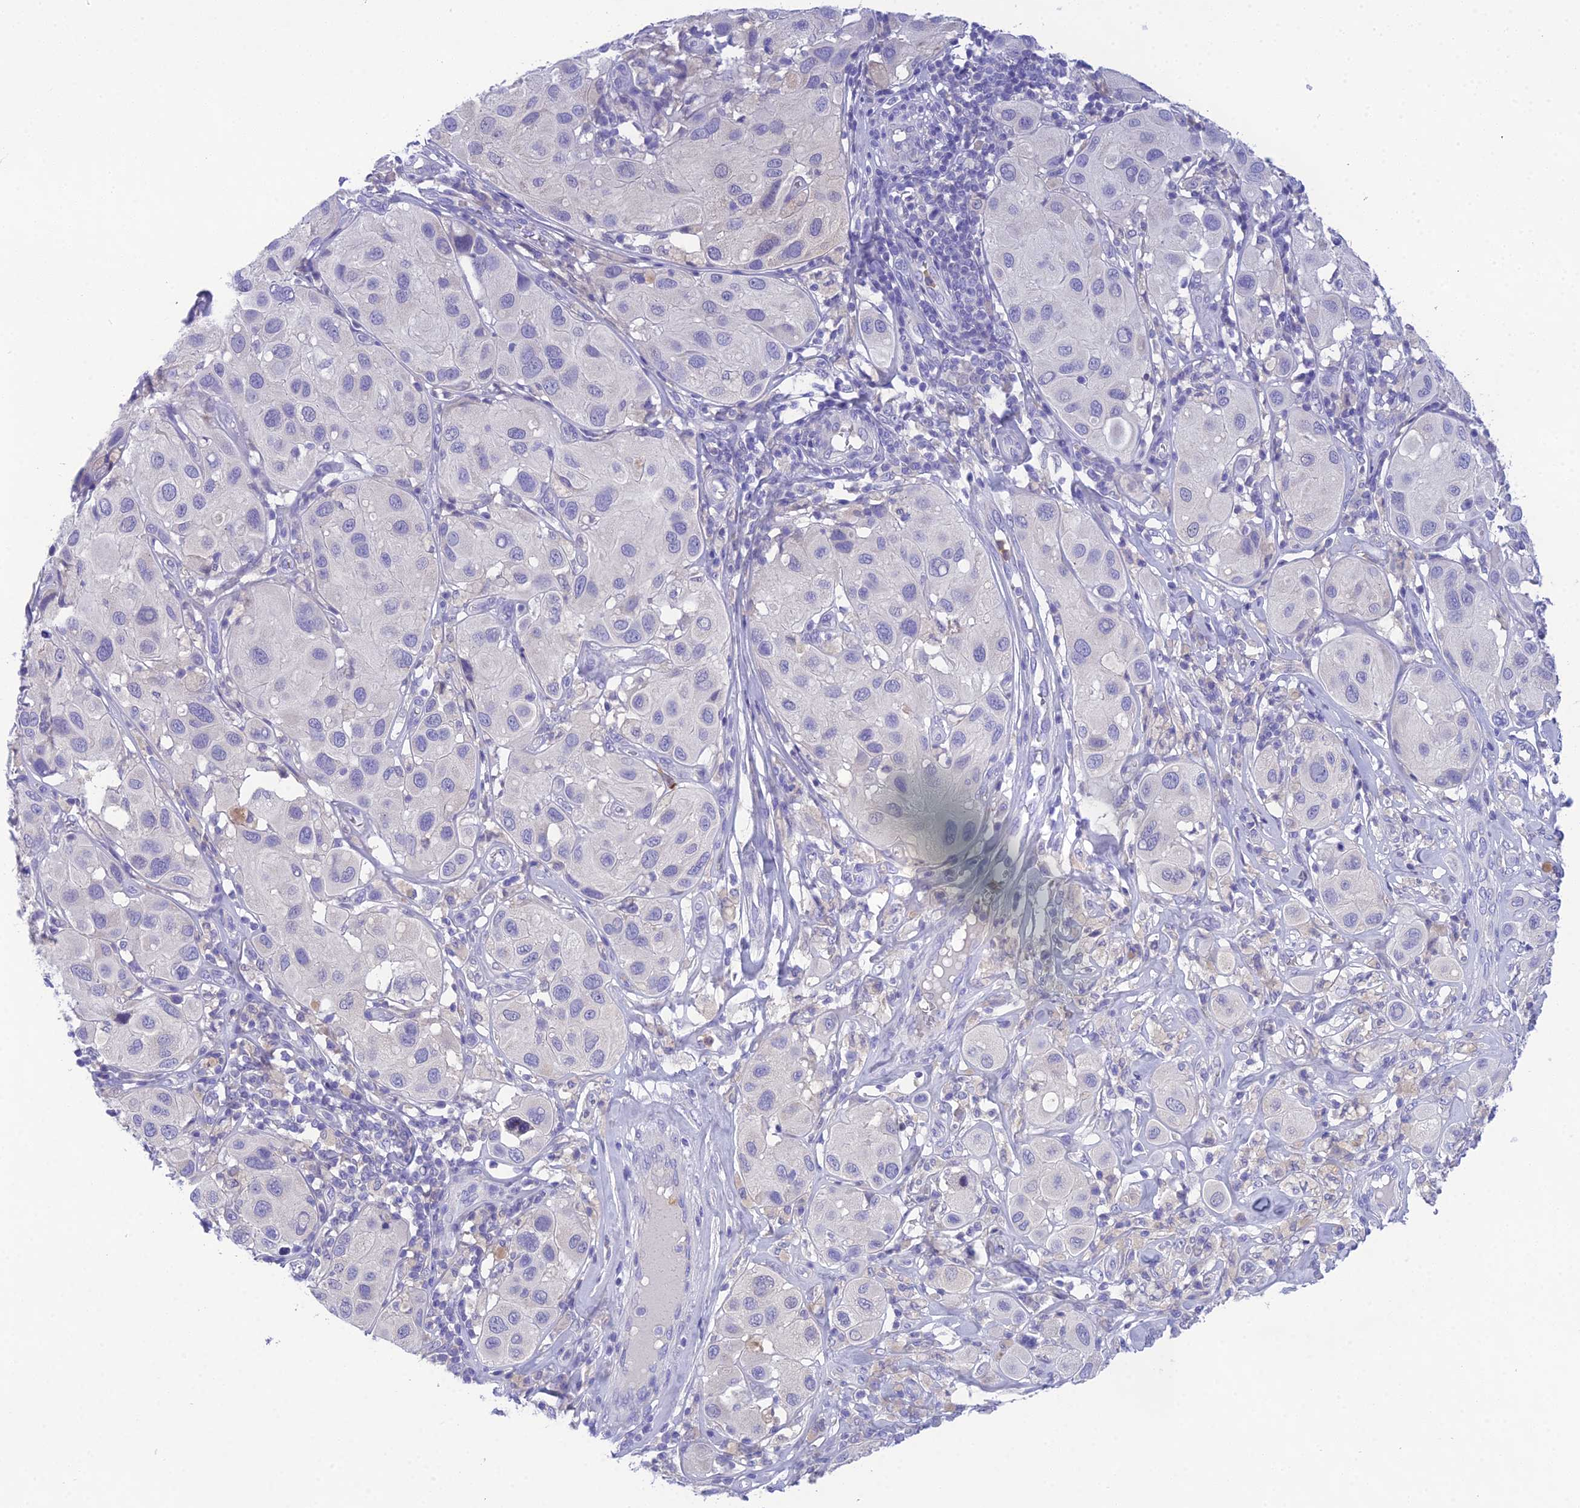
{"staining": {"intensity": "negative", "quantity": "none", "location": "none"}, "tissue": "melanoma", "cell_type": "Tumor cells", "image_type": "cancer", "snomed": [{"axis": "morphology", "description": "Malignant melanoma, Metastatic site"}, {"axis": "topography", "description": "Skin"}], "caption": "Tumor cells show no significant positivity in melanoma. (DAB immunohistochemistry (IHC) visualized using brightfield microscopy, high magnification).", "gene": "KIAA0408", "patient": {"sex": "male", "age": 41}}